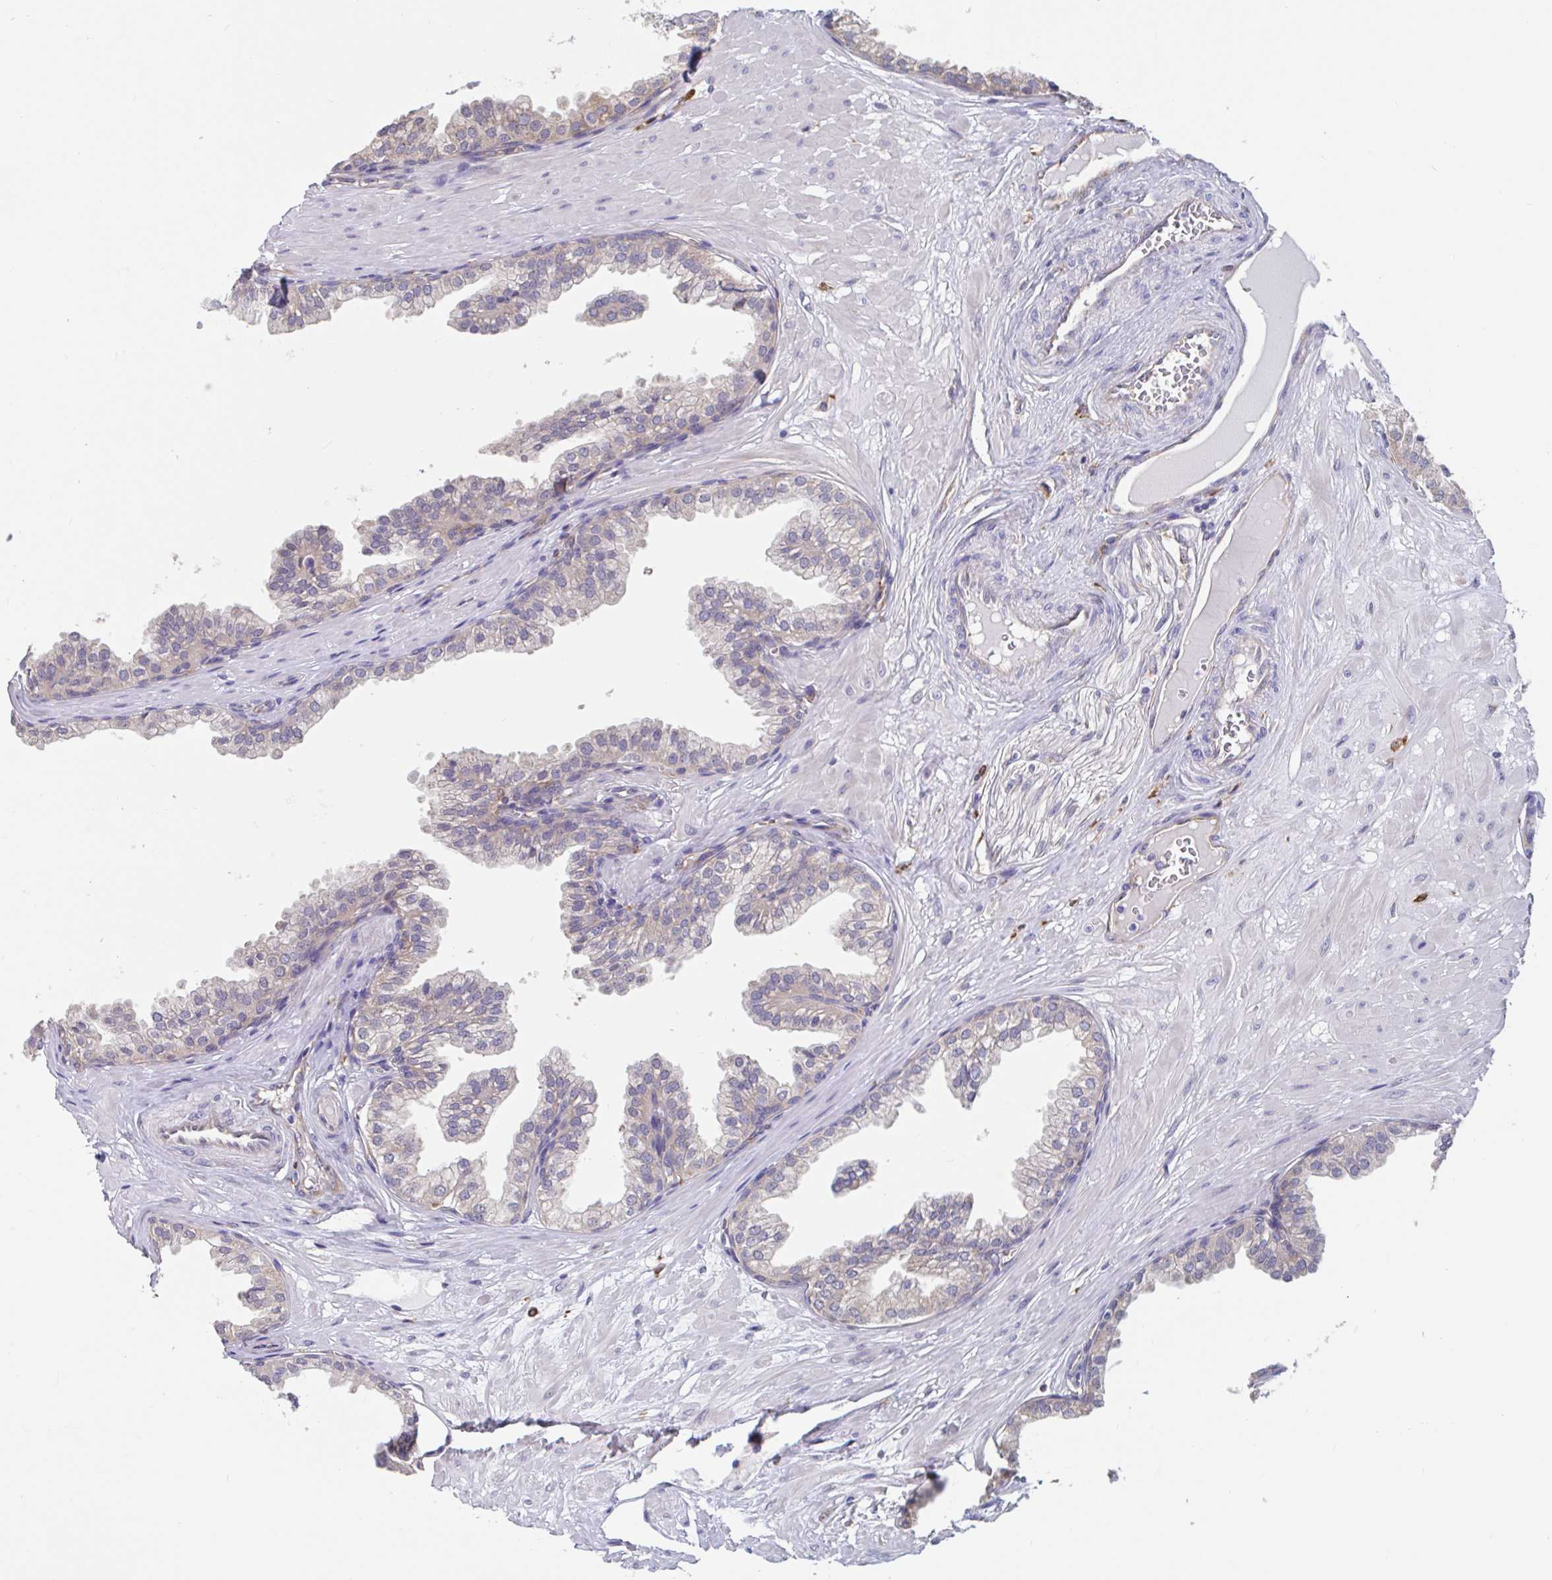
{"staining": {"intensity": "weak", "quantity": "25%-75%", "location": "cytoplasmic/membranous"}, "tissue": "prostate", "cell_type": "Glandular cells", "image_type": "normal", "snomed": [{"axis": "morphology", "description": "Normal tissue, NOS"}, {"axis": "topography", "description": "Prostate"}, {"axis": "topography", "description": "Peripheral nerve tissue"}], "caption": "A brown stain highlights weak cytoplasmic/membranous staining of a protein in glandular cells of normal human prostate.", "gene": "SNX8", "patient": {"sex": "male", "age": 55}}